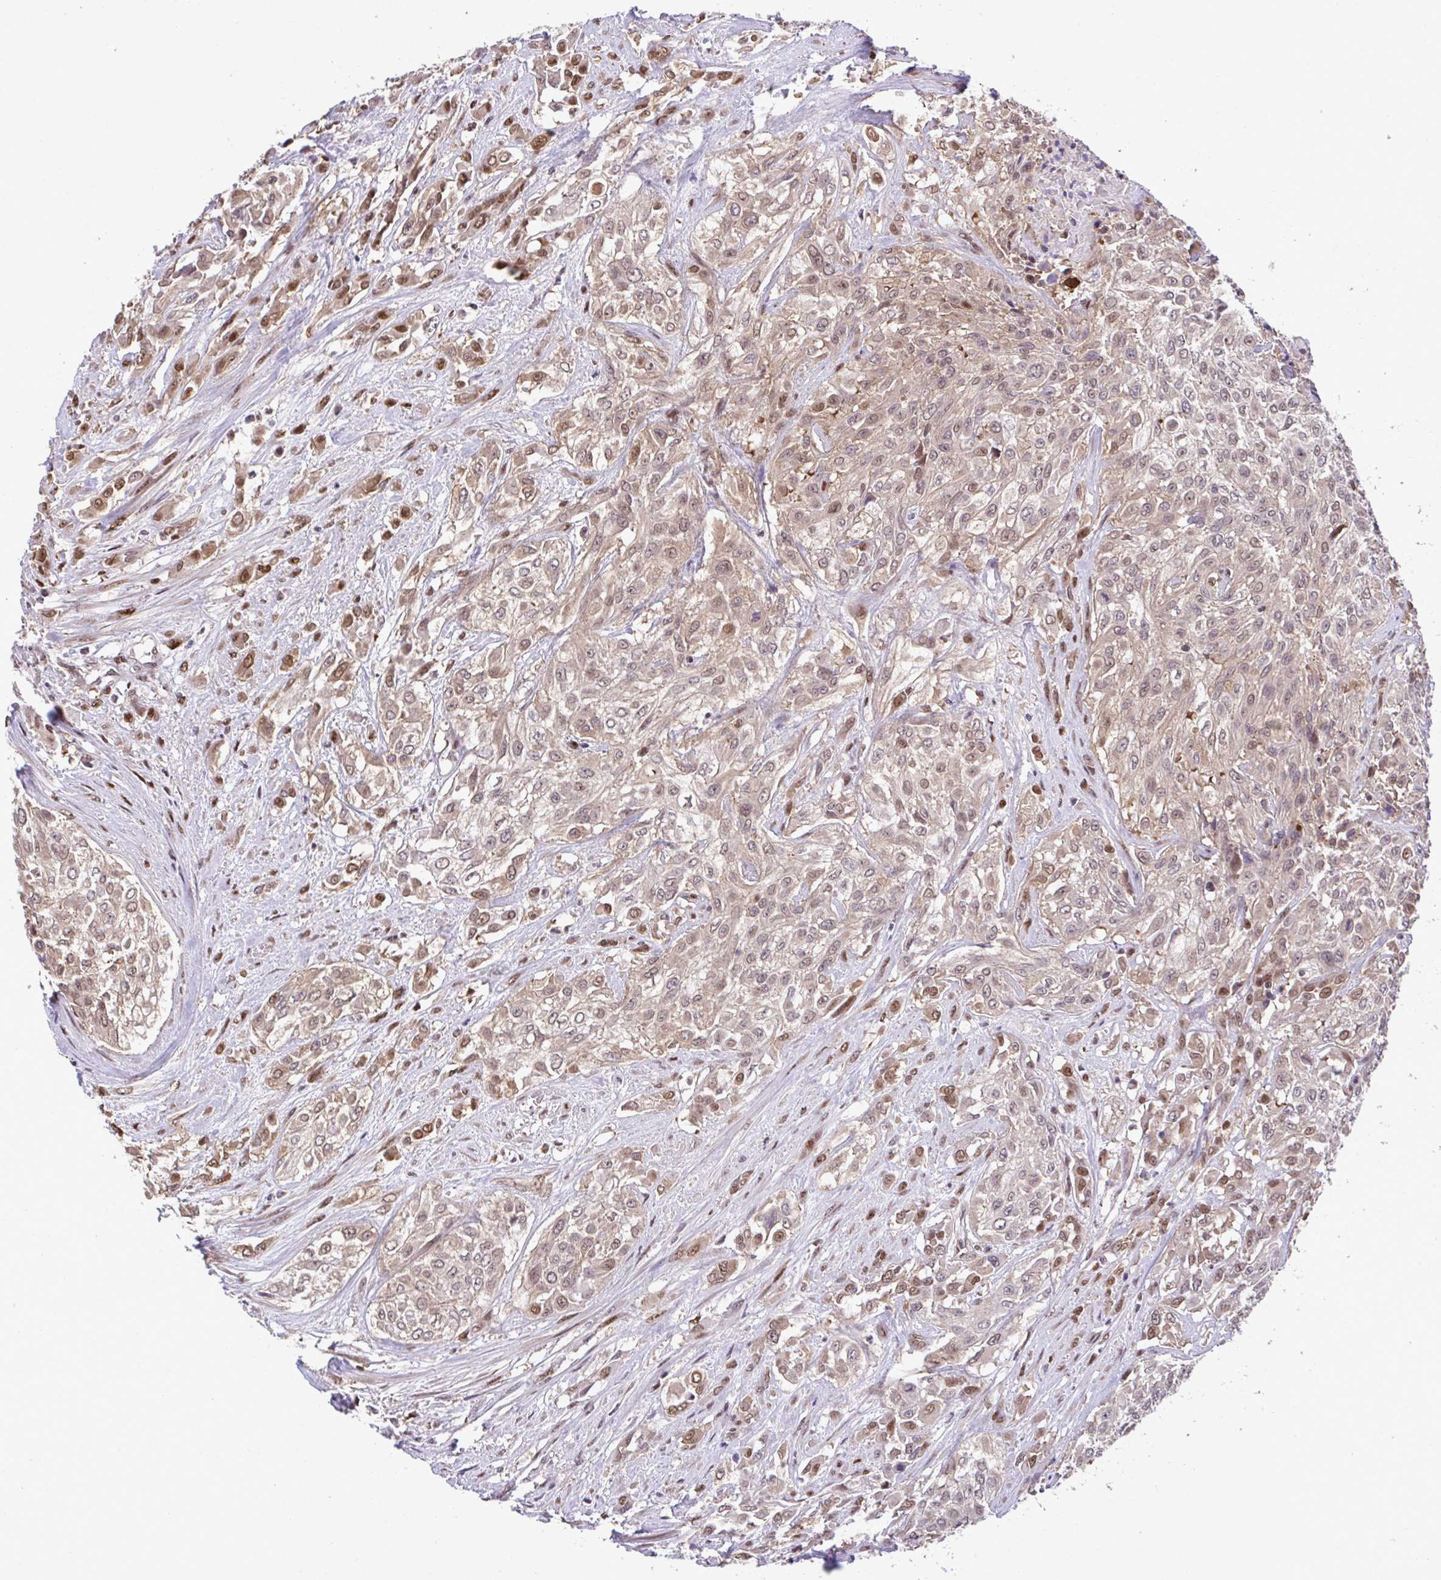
{"staining": {"intensity": "weak", "quantity": ">75%", "location": "cytoplasmic/membranous,nuclear"}, "tissue": "urothelial cancer", "cell_type": "Tumor cells", "image_type": "cancer", "snomed": [{"axis": "morphology", "description": "Urothelial carcinoma, High grade"}, {"axis": "topography", "description": "Urinary bladder"}], "caption": "High-magnification brightfield microscopy of urothelial carcinoma (high-grade) stained with DAB (brown) and counterstained with hematoxylin (blue). tumor cells exhibit weak cytoplasmic/membranous and nuclear expression is identified in approximately>75% of cells.", "gene": "GLIS3", "patient": {"sex": "male", "age": 57}}